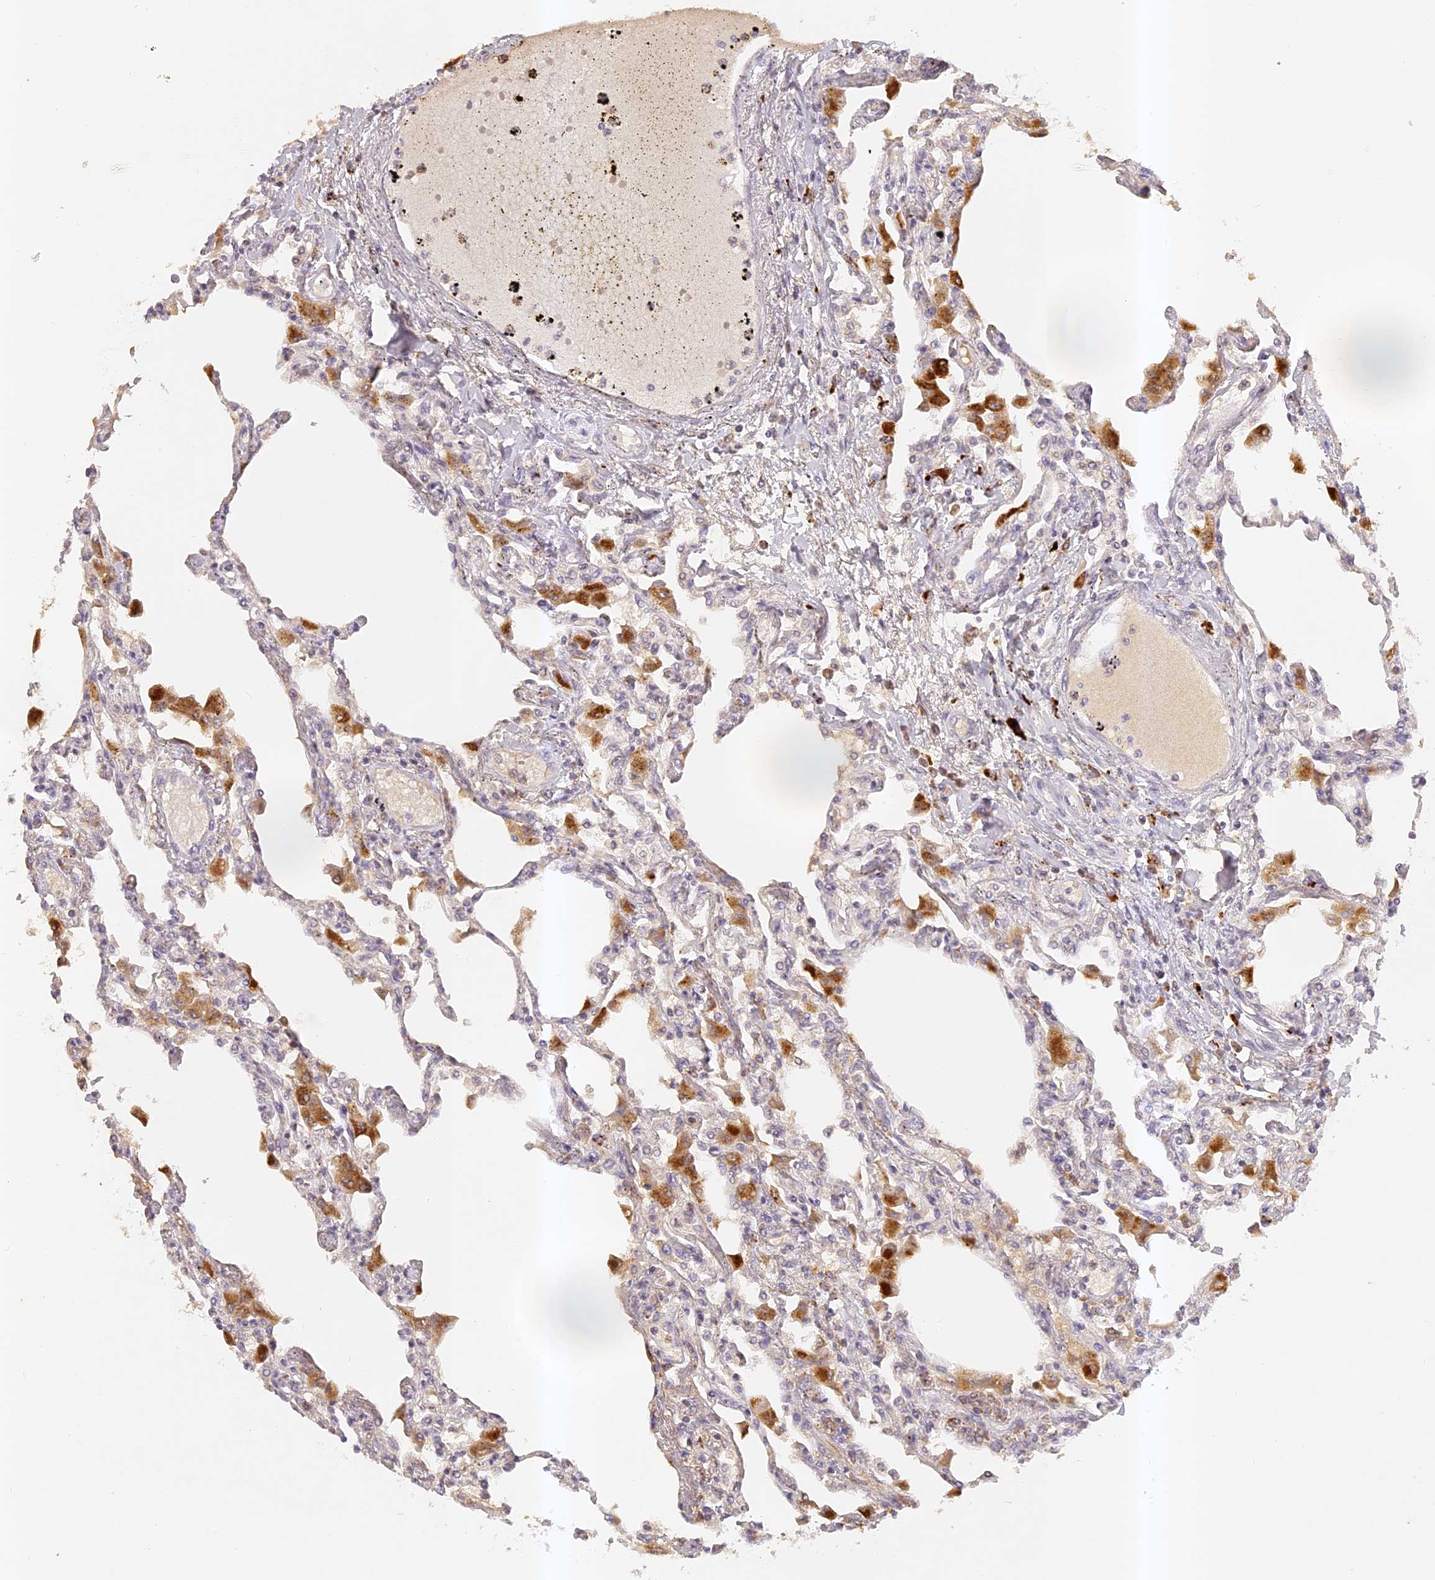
{"staining": {"intensity": "negative", "quantity": "none", "location": "none"}, "tissue": "lung", "cell_type": "Alveolar cells", "image_type": "normal", "snomed": [{"axis": "morphology", "description": "Normal tissue, NOS"}, {"axis": "topography", "description": "Bronchus"}, {"axis": "topography", "description": "Lung"}], "caption": "Immunohistochemistry (IHC) image of benign lung: human lung stained with DAB displays no significant protein positivity in alveolar cells. (Brightfield microscopy of DAB (3,3'-diaminobenzidine) immunohistochemistry (IHC) at high magnification).", "gene": "ELL3", "patient": {"sex": "female", "age": 49}}